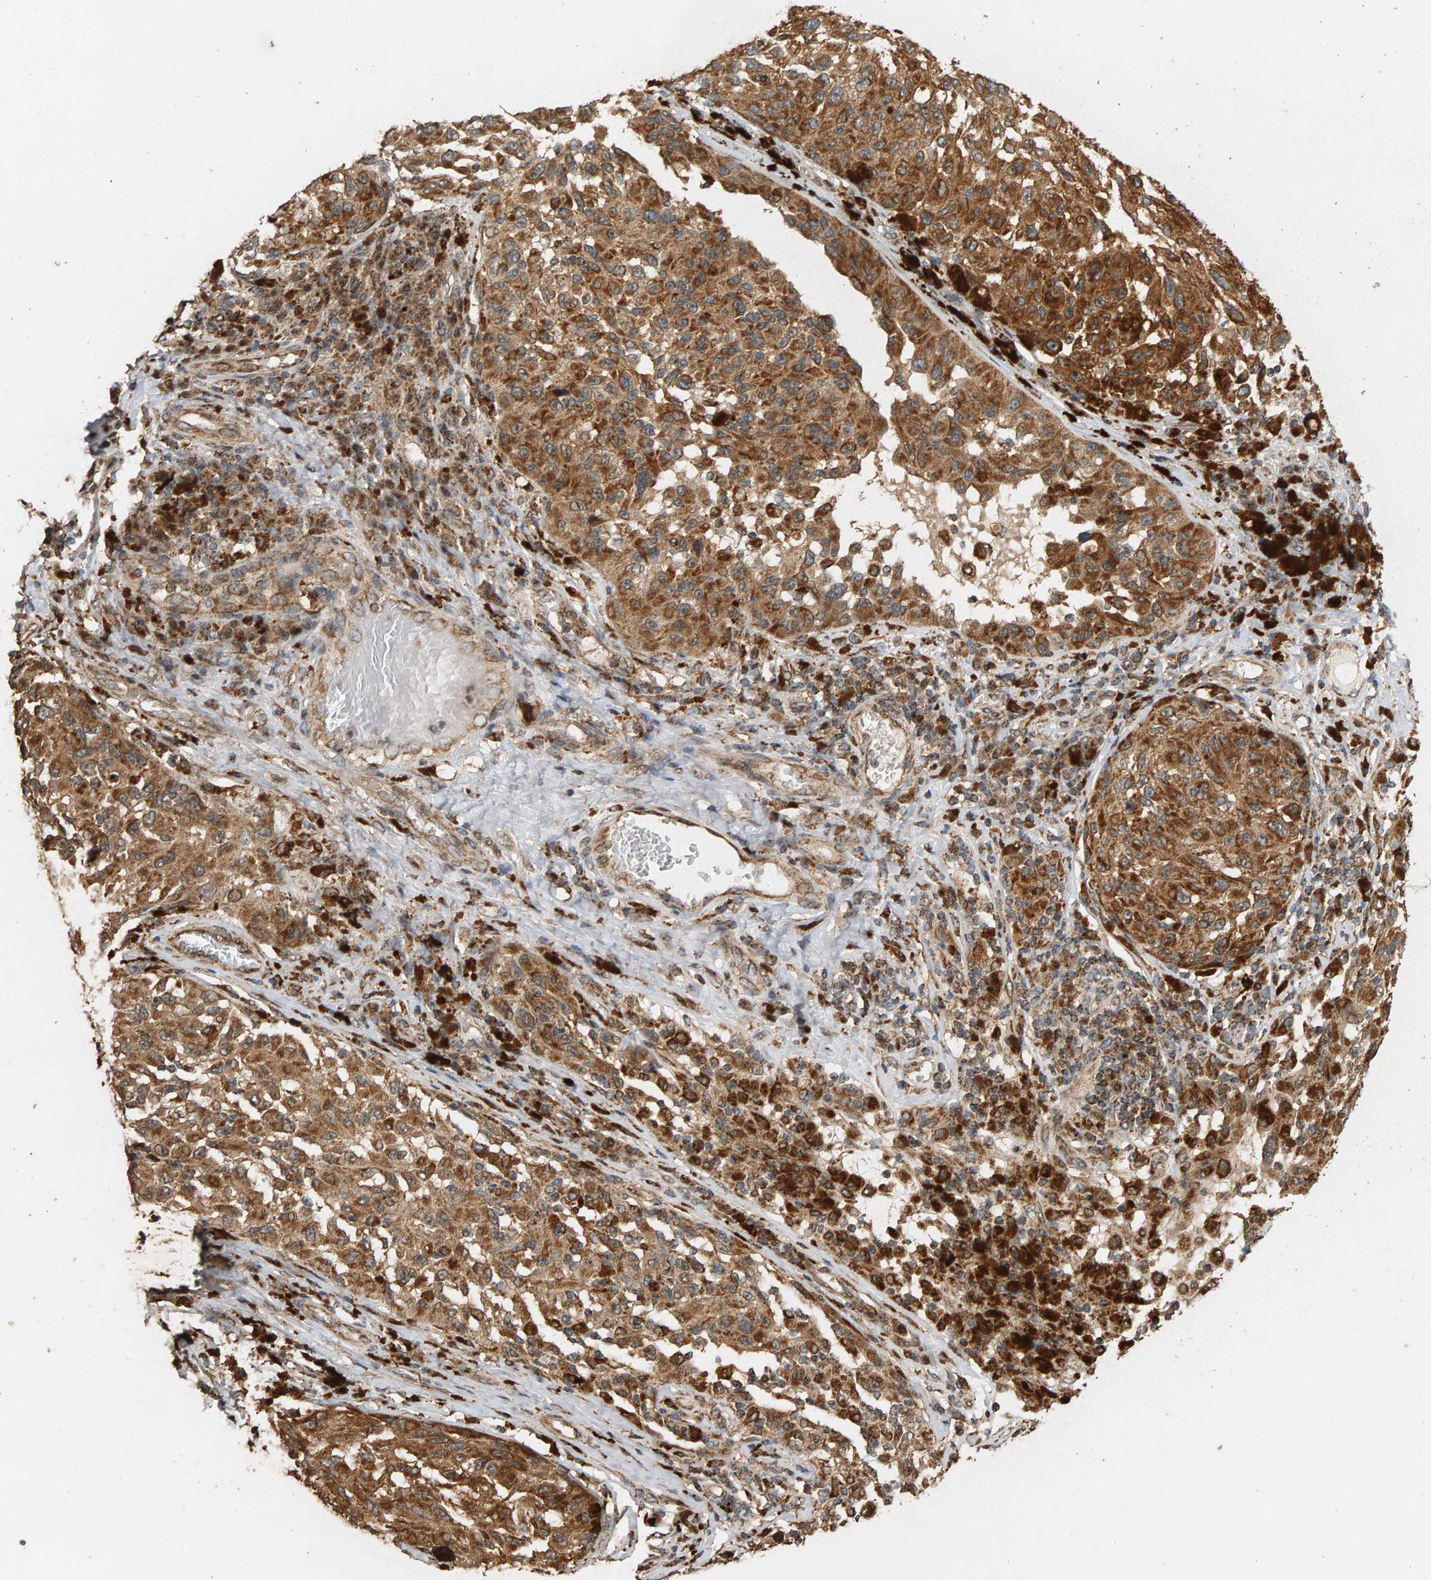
{"staining": {"intensity": "moderate", "quantity": ">75%", "location": "cytoplasmic/membranous"}, "tissue": "melanoma", "cell_type": "Tumor cells", "image_type": "cancer", "snomed": [{"axis": "morphology", "description": "Malignant melanoma, NOS"}, {"axis": "topography", "description": "Skin"}], "caption": "Malignant melanoma stained with DAB (3,3'-diaminobenzidine) immunohistochemistry (IHC) demonstrates medium levels of moderate cytoplasmic/membranous staining in about >75% of tumor cells.", "gene": "GSTK1", "patient": {"sex": "female", "age": 73}}